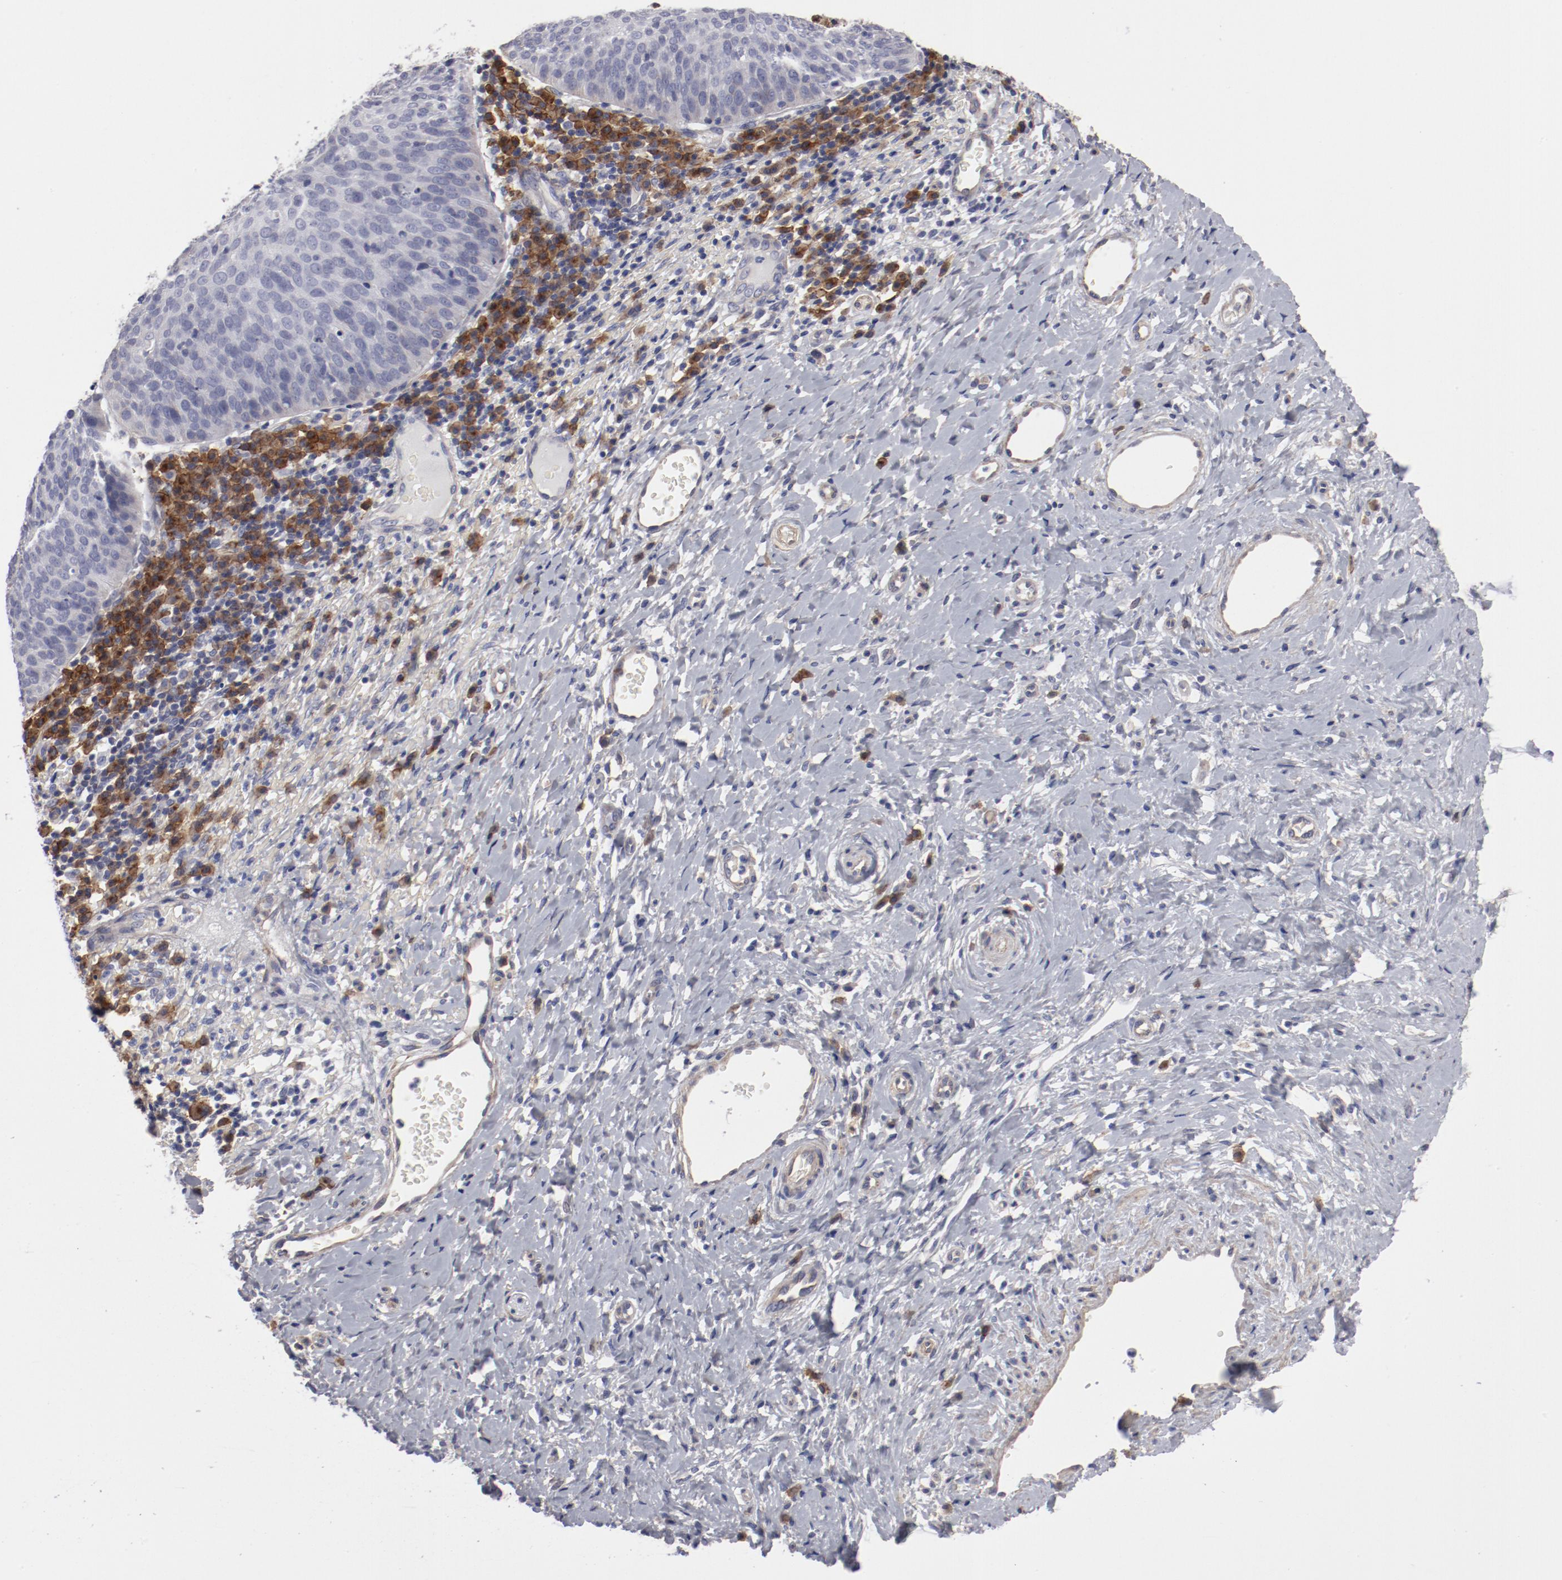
{"staining": {"intensity": "negative", "quantity": "none", "location": "none"}, "tissue": "cervical cancer", "cell_type": "Tumor cells", "image_type": "cancer", "snomed": [{"axis": "morphology", "description": "Normal tissue, NOS"}, {"axis": "morphology", "description": "Squamous cell carcinoma, NOS"}, {"axis": "topography", "description": "Cervix"}], "caption": "Immunohistochemical staining of human cervical cancer demonstrates no significant staining in tumor cells. (DAB IHC visualized using brightfield microscopy, high magnification).", "gene": "LAX1", "patient": {"sex": "female", "age": 39}}